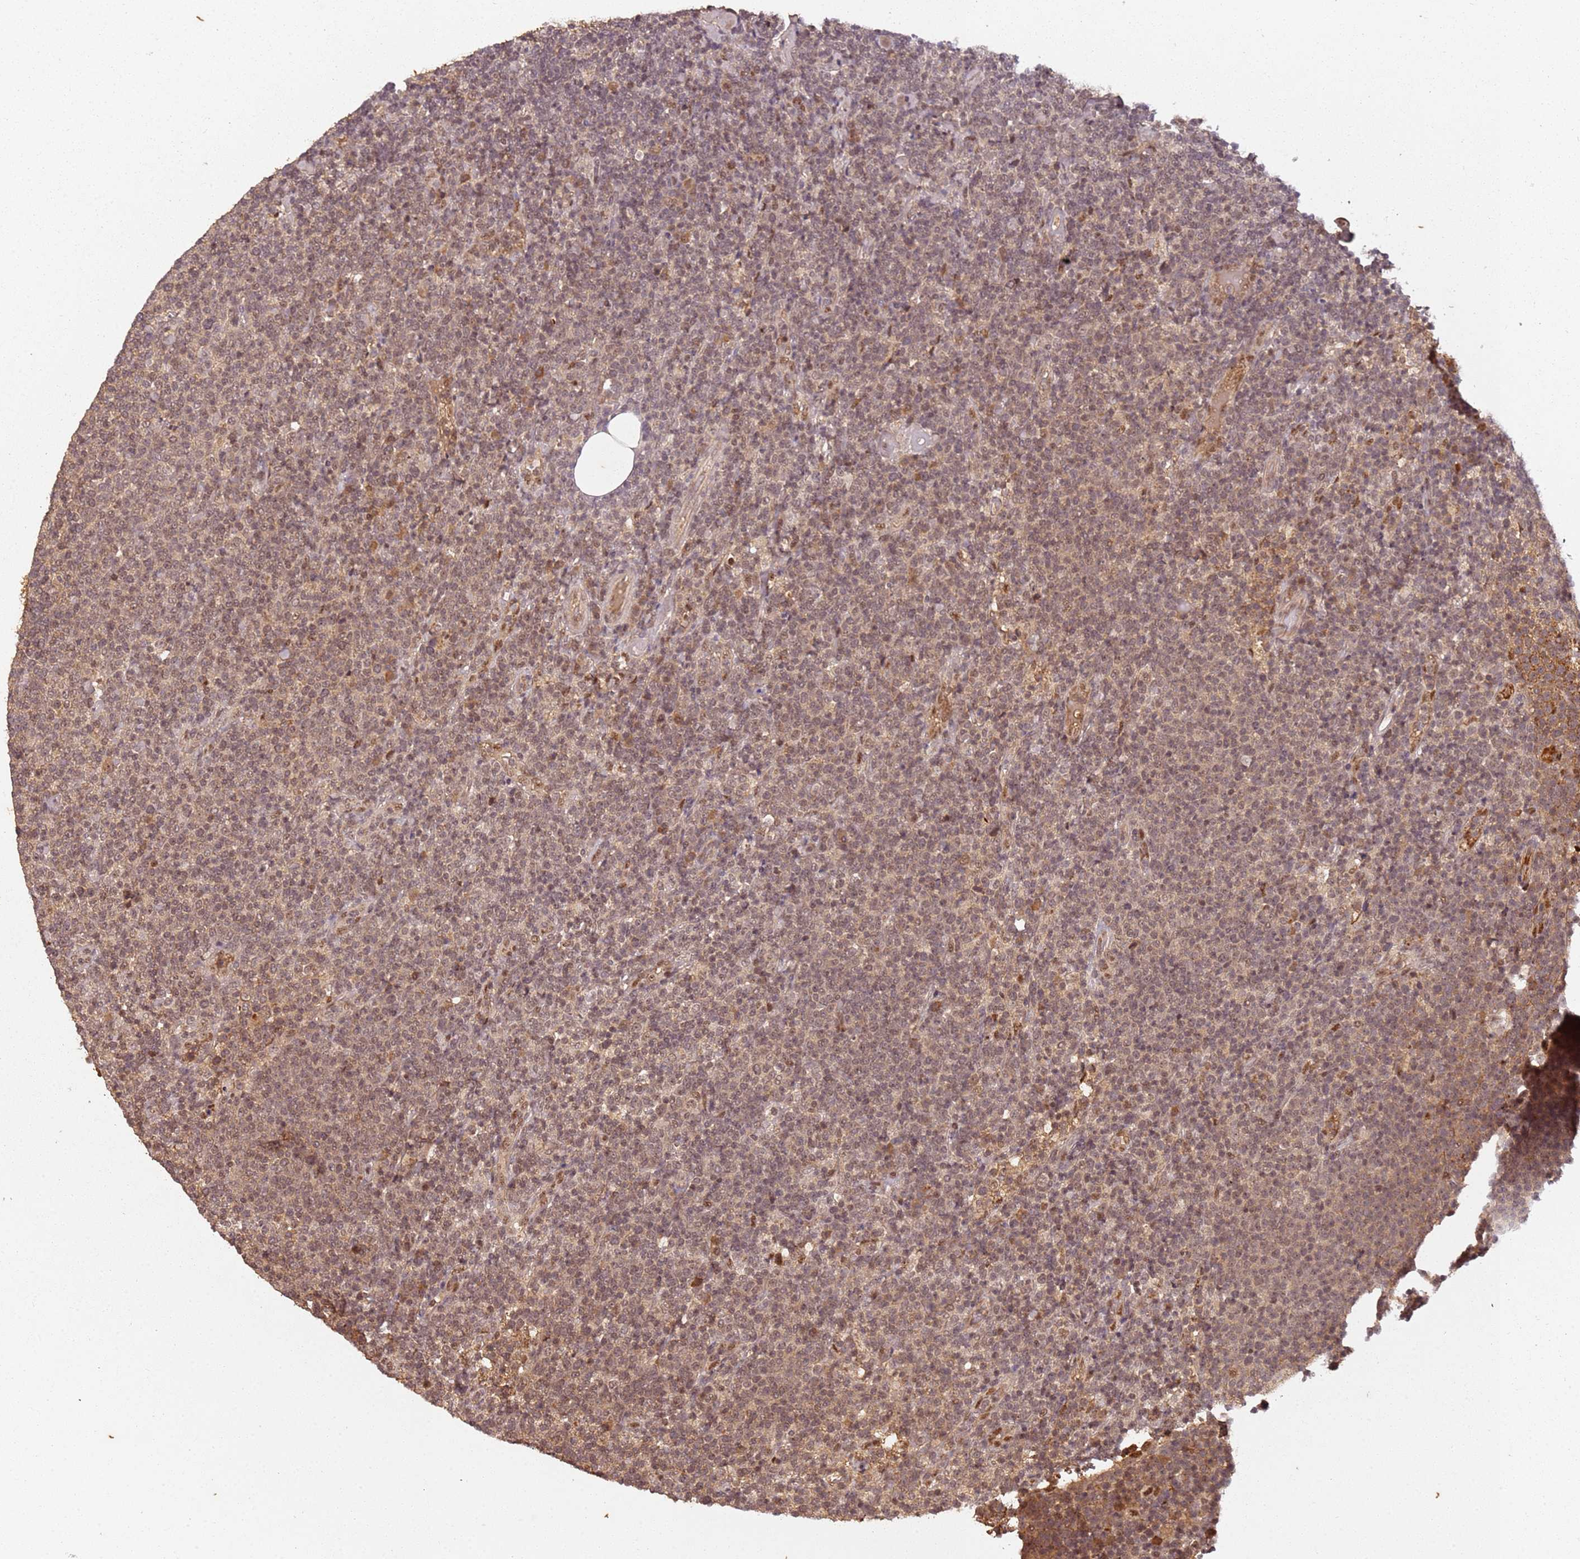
{"staining": {"intensity": "moderate", "quantity": ">75%", "location": "nuclear"}, "tissue": "lymphoma", "cell_type": "Tumor cells", "image_type": "cancer", "snomed": [{"axis": "morphology", "description": "Malignant lymphoma, non-Hodgkin's type, High grade"}, {"axis": "topography", "description": "Lymph node"}], "caption": "About >75% of tumor cells in human lymphoma show moderate nuclear protein expression as visualized by brown immunohistochemical staining.", "gene": "COL1A2", "patient": {"sex": "male", "age": 61}}